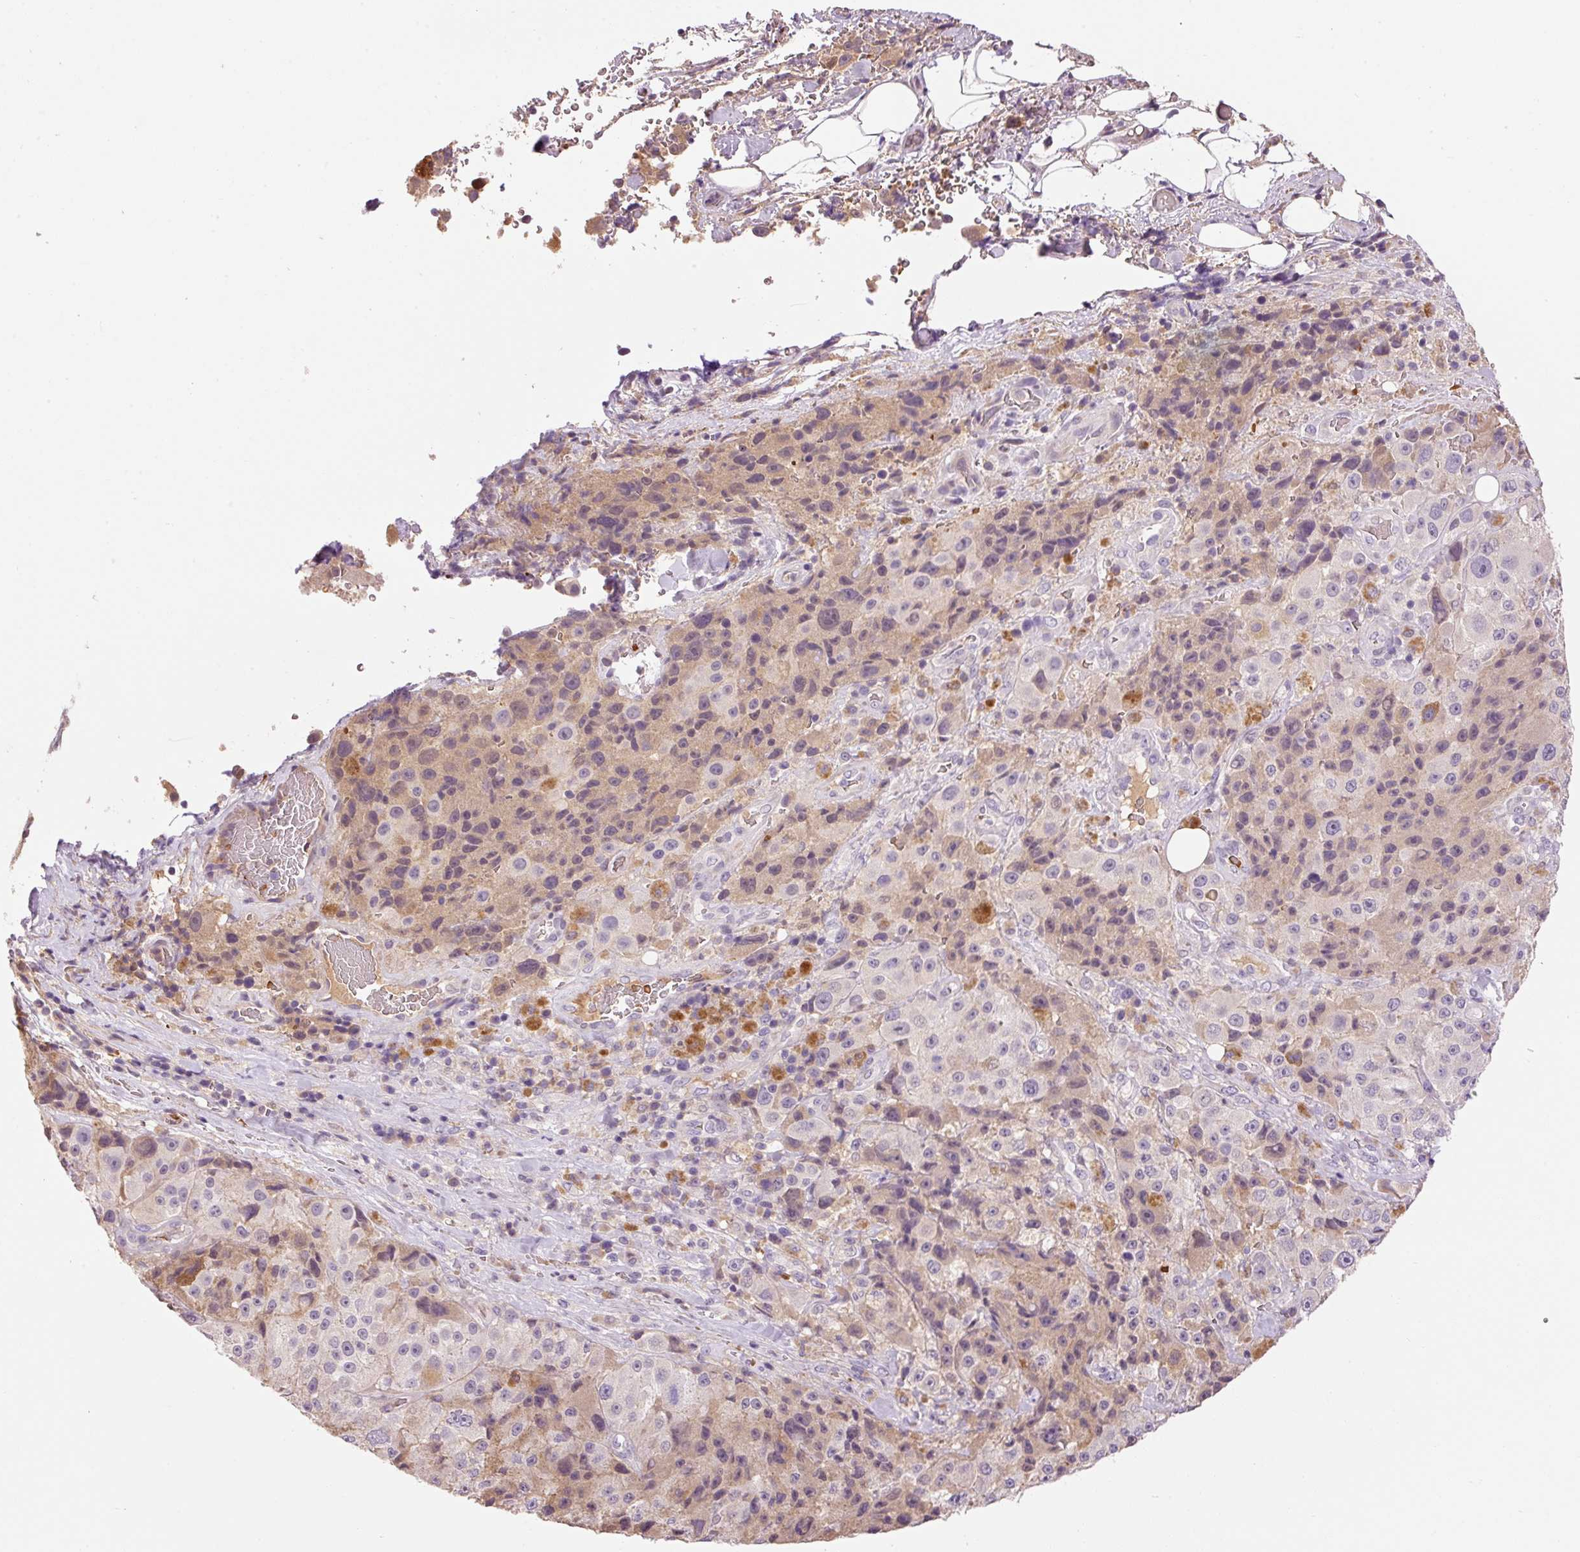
{"staining": {"intensity": "negative", "quantity": "none", "location": "none"}, "tissue": "melanoma", "cell_type": "Tumor cells", "image_type": "cancer", "snomed": [{"axis": "morphology", "description": "Malignant melanoma, Metastatic site"}, {"axis": "topography", "description": "Lymph node"}], "caption": "There is no significant expression in tumor cells of melanoma. The staining is performed using DAB brown chromogen with nuclei counter-stained in using hematoxylin.", "gene": "CMTM8", "patient": {"sex": "male", "age": 62}}